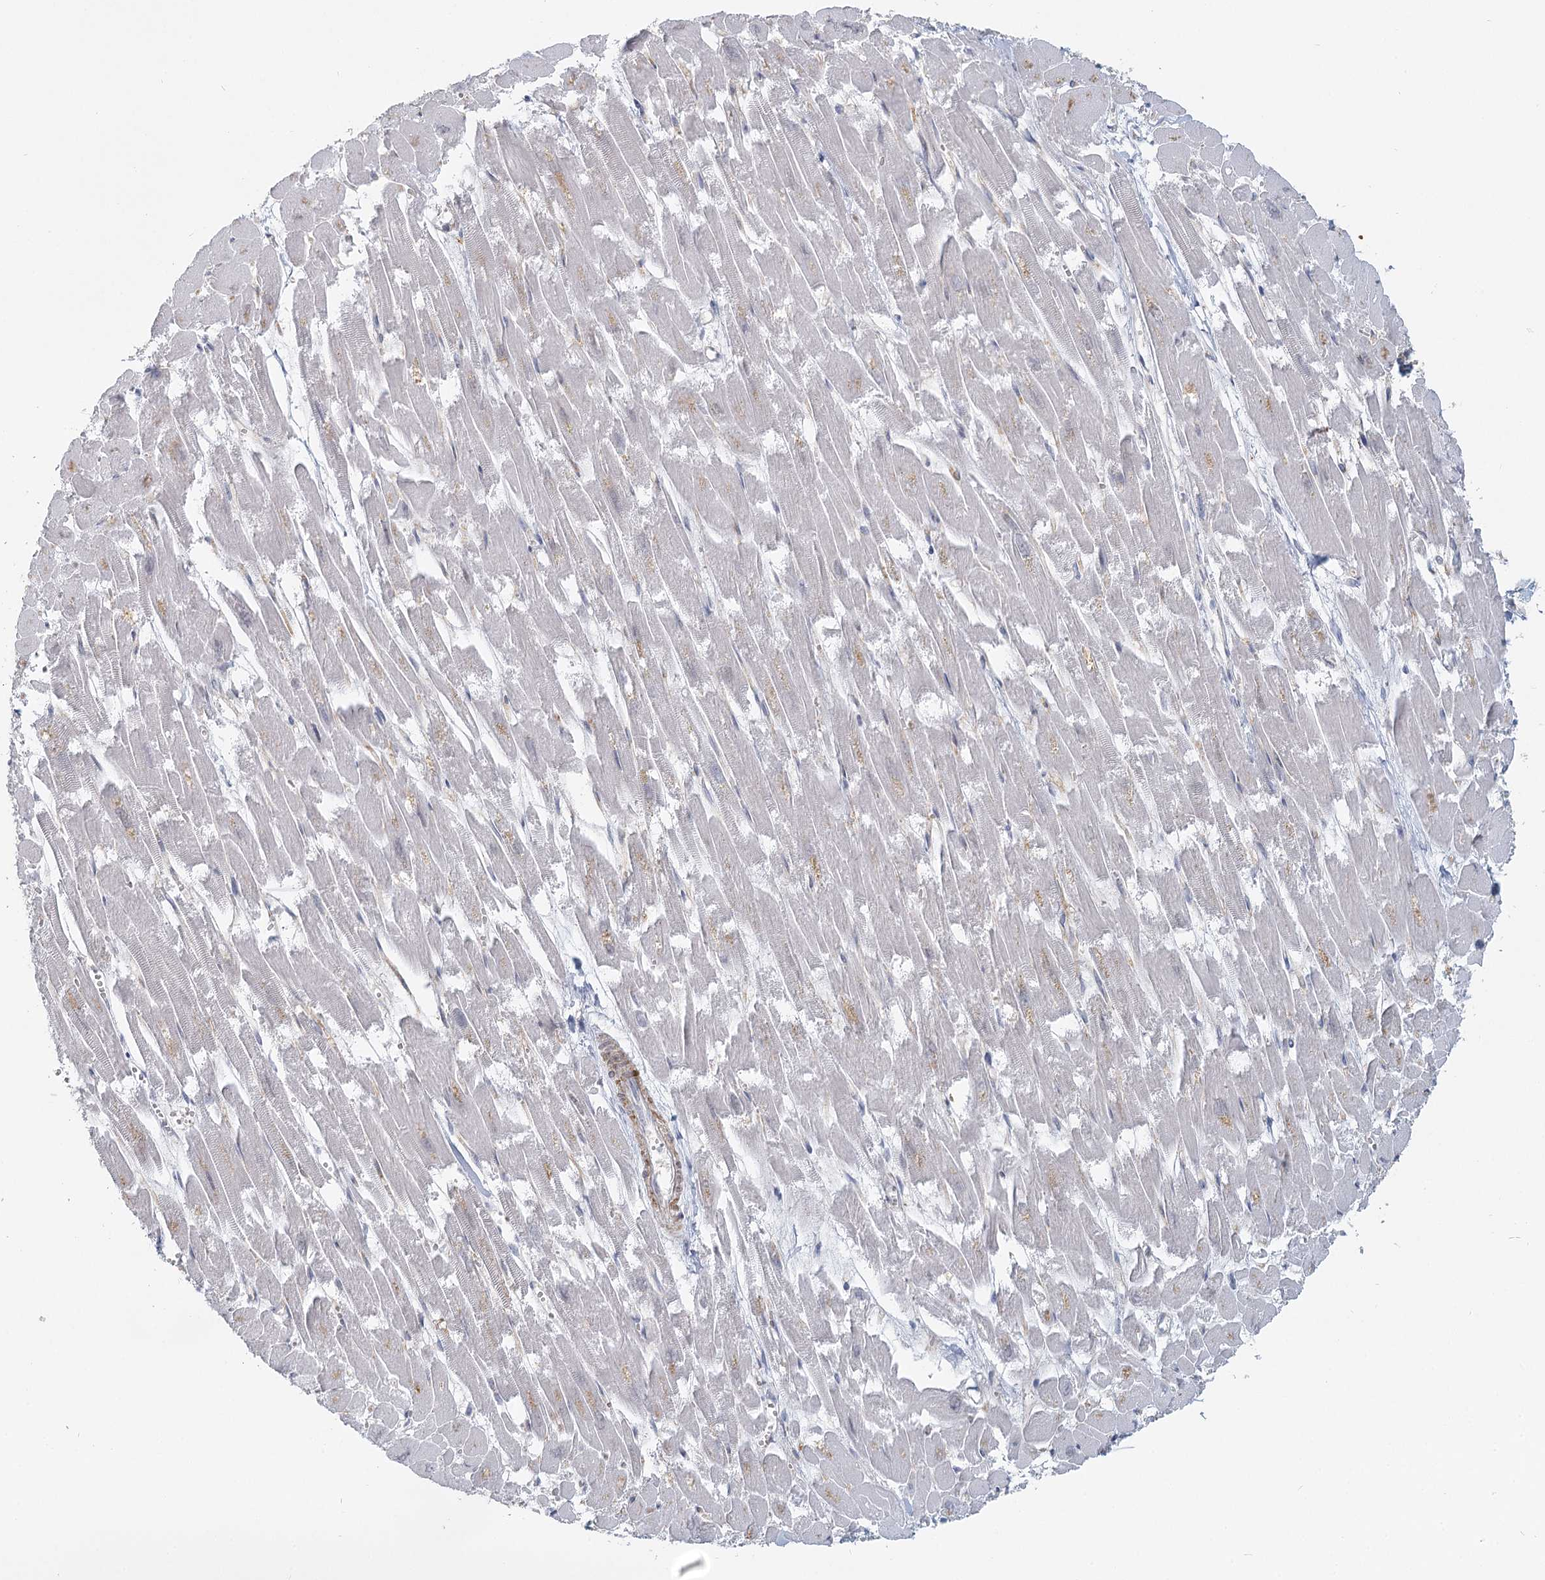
{"staining": {"intensity": "moderate", "quantity": "<25%", "location": "nuclear"}, "tissue": "heart muscle", "cell_type": "Cardiomyocytes", "image_type": "normal", "snomed": [{"axis": "morphology", "description": "Normal tissue, NOS"}, {"axis": "topography", "description": "Heart"}], "caption": "Immunohistochemistry (DAB) staining of normal heart muscle reveals moderate nuclear protein positivity in approximately <25% of cardiomyocytes.", "gene": "USP11", "patient": {"sex": "male", "age": 54}}